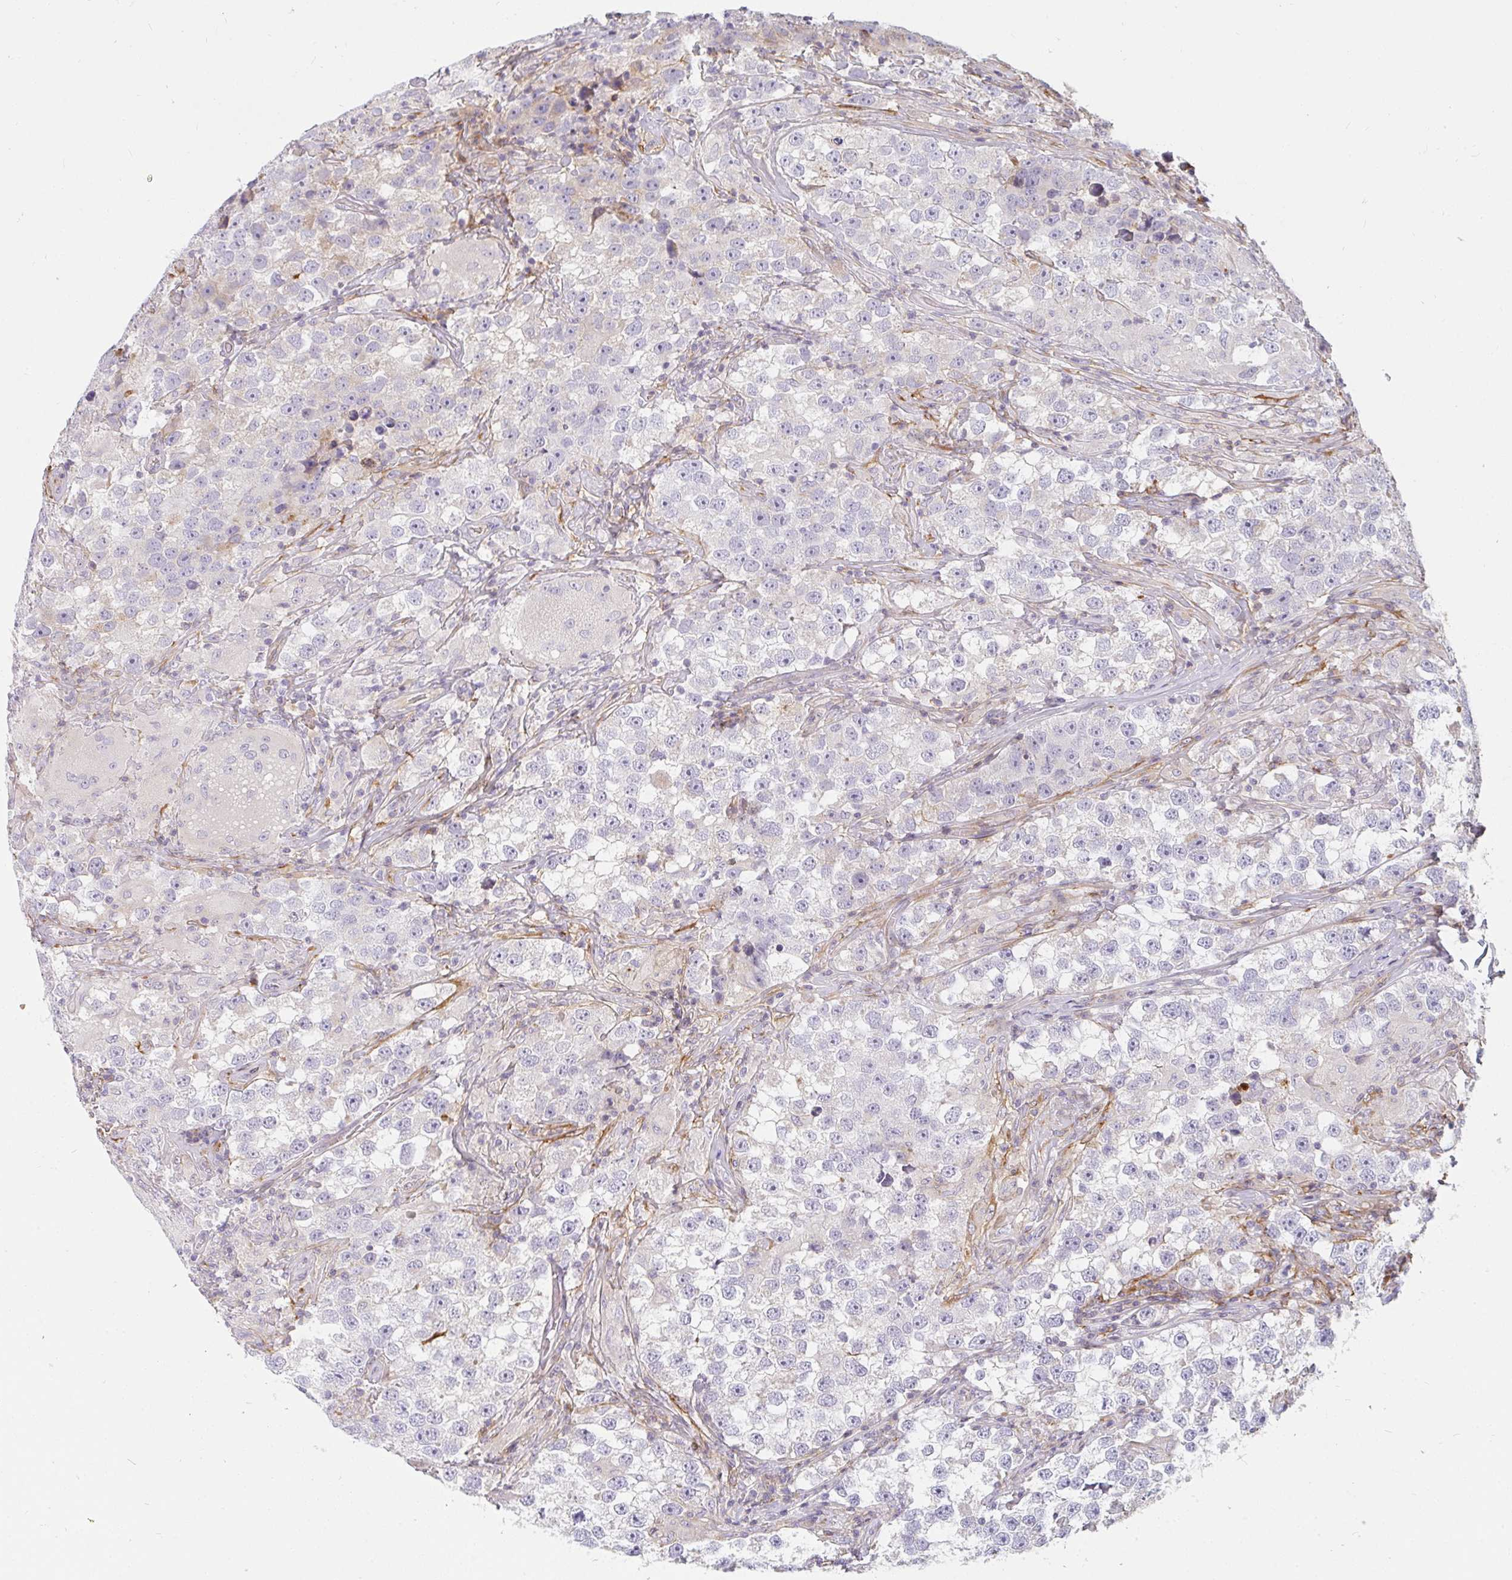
{"staining": {"intensity": "negative", "quantity": "none", "location": "none"}, "tissue": "testis cancer", "cell_type": "Tumor cells", "image_type": "cancer", "snomed": [{"axis": "morphology", "description": "Seminoma, NOS"}, {"axis": "topography", "description": "Testis"}], "caption": "High power microscopy histopathology image of an immunohistochemistry (IHC) micrograph of testis cancer, revealing no significant staining in tumor cells. Brightfield microscopy of immunohistochemistry stained with DAB (3,3'-diaminobenzidine) (brown) and hematoxylin (blue), captured at high magnification.", "gene": "CSF3R", "patient": {"sex": "male", "age": 46}}